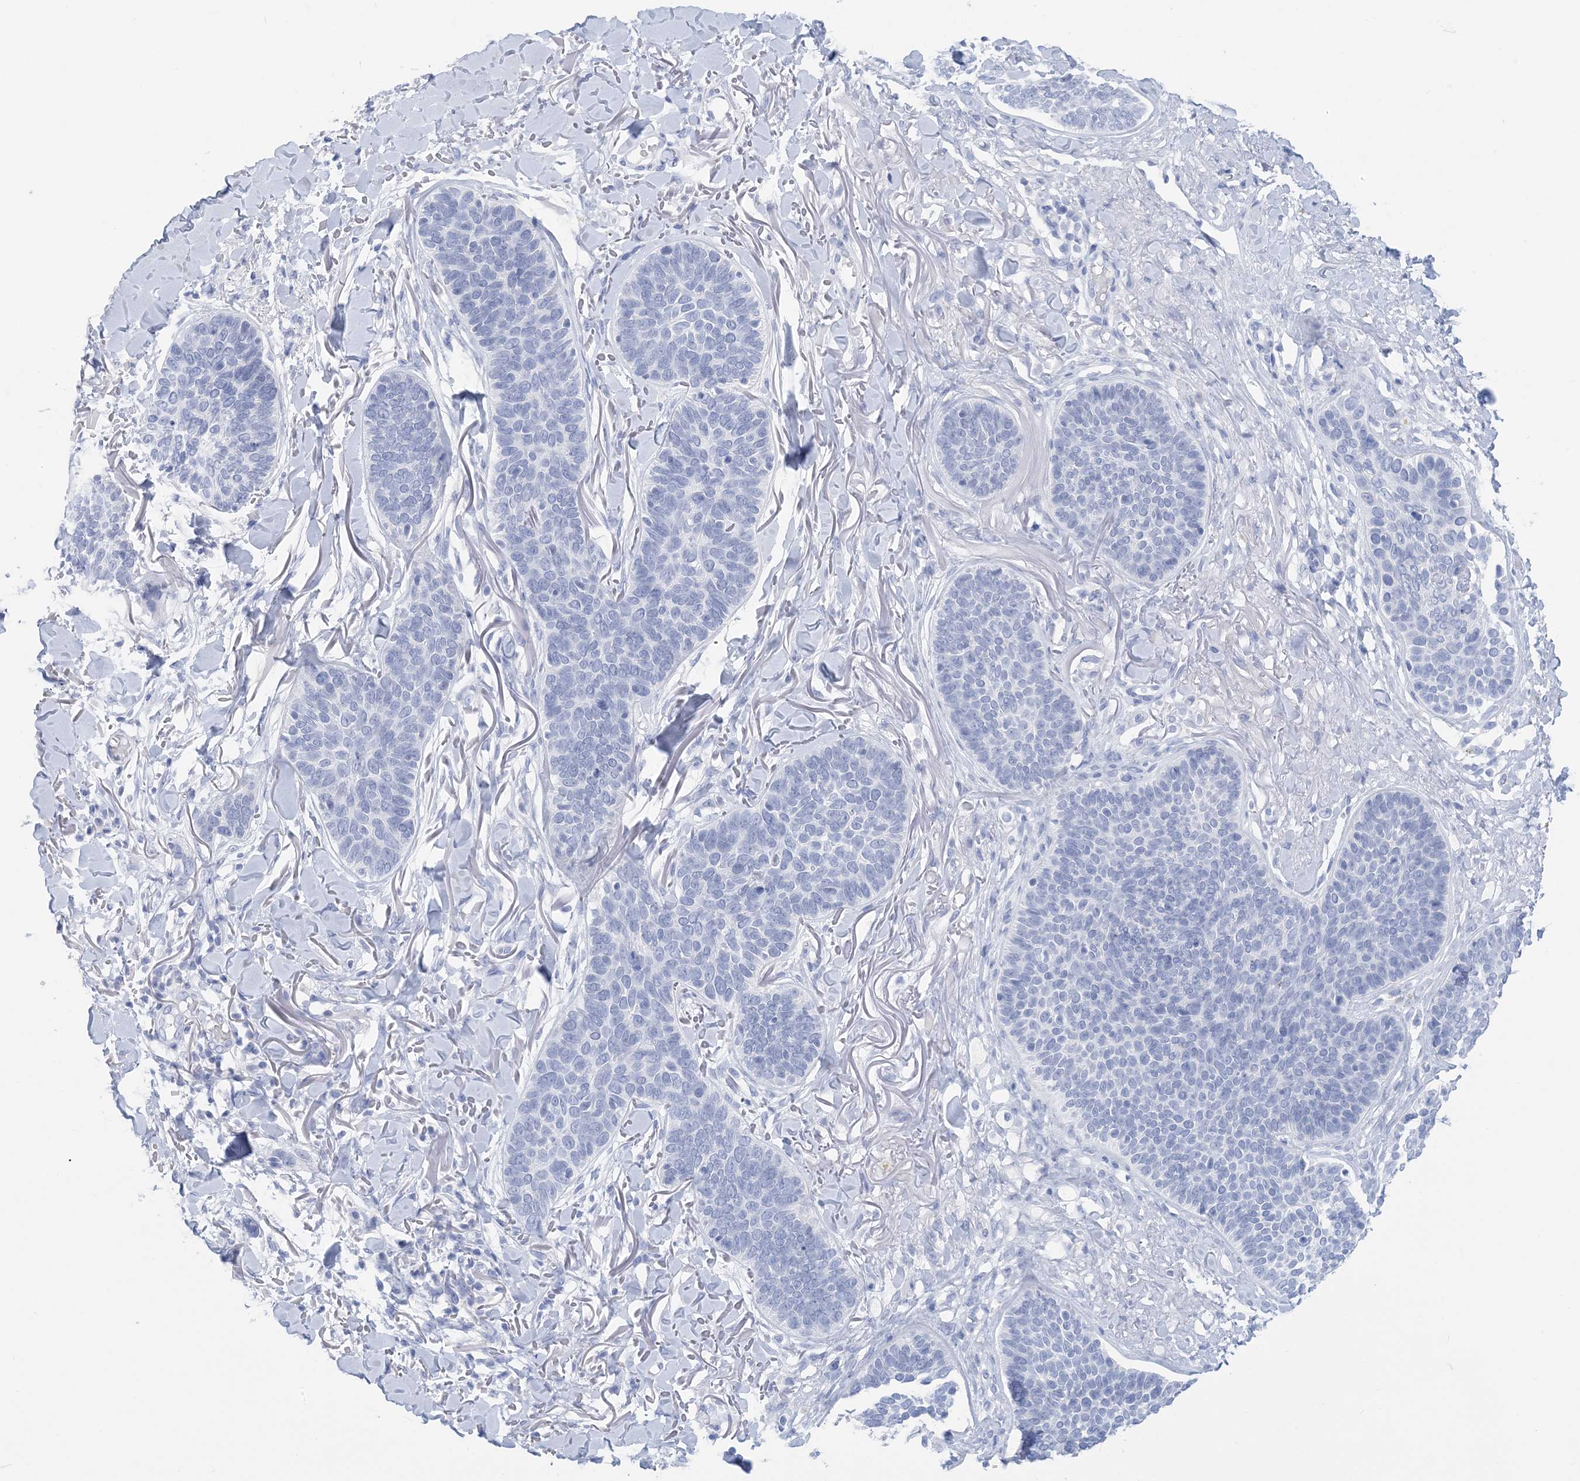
{"staining": {"intensity": "negative", "quantity": "none", "location": "none"}, "tissue": "skin cancer", "cell_type": "Tumor cells", "image_type": "cancer", "snomed": [{"axis": "morphology", "description": "Basal cell carcinoma"}, {"axis": "topography", "description": "Skin"}], "caption": "Image shows no protein positivity in tumor cells of skin cancer tissue.", "gene": "SH3YL1", "patient": {"sex": "male", "age": 85}}